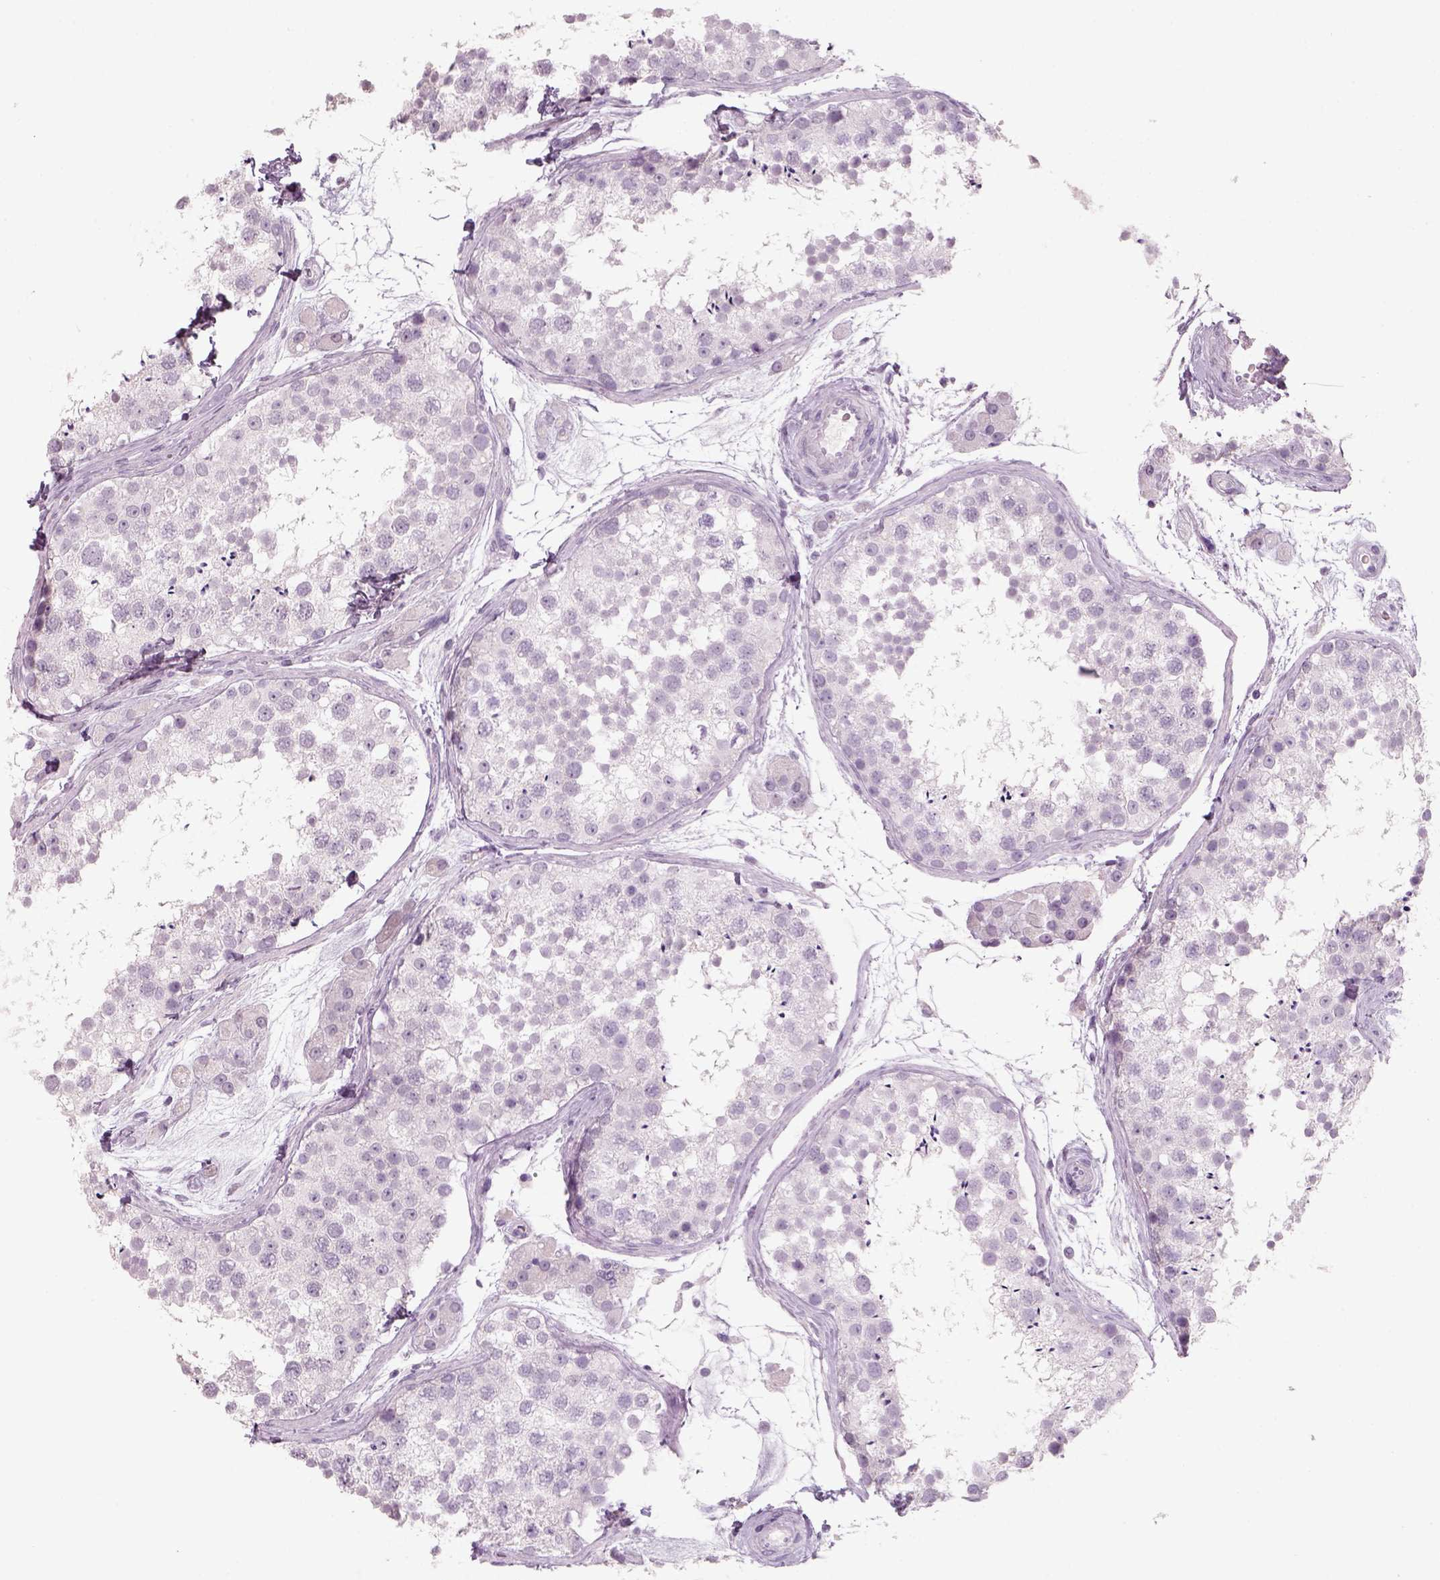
{"staining": {"intensity": "negative", "quantity": "none", "location": "none"}, "tissue": "testis", "cell_type": "Cells in seminiferous ducts", "image_type": "normal", "snomed": [{"axis": "morphology", "description": "Normal tissue, NOS"}, {"axis": "topography", "description": "Testis"}], "caption": "Immunohistochemistry image of normal testis: human testis stained with DAB exhibits no significant protein positivity in cells in seminiferous ducts.", "gene": "SLC6A2", "patient": {"sex": "male", "age": 41}}